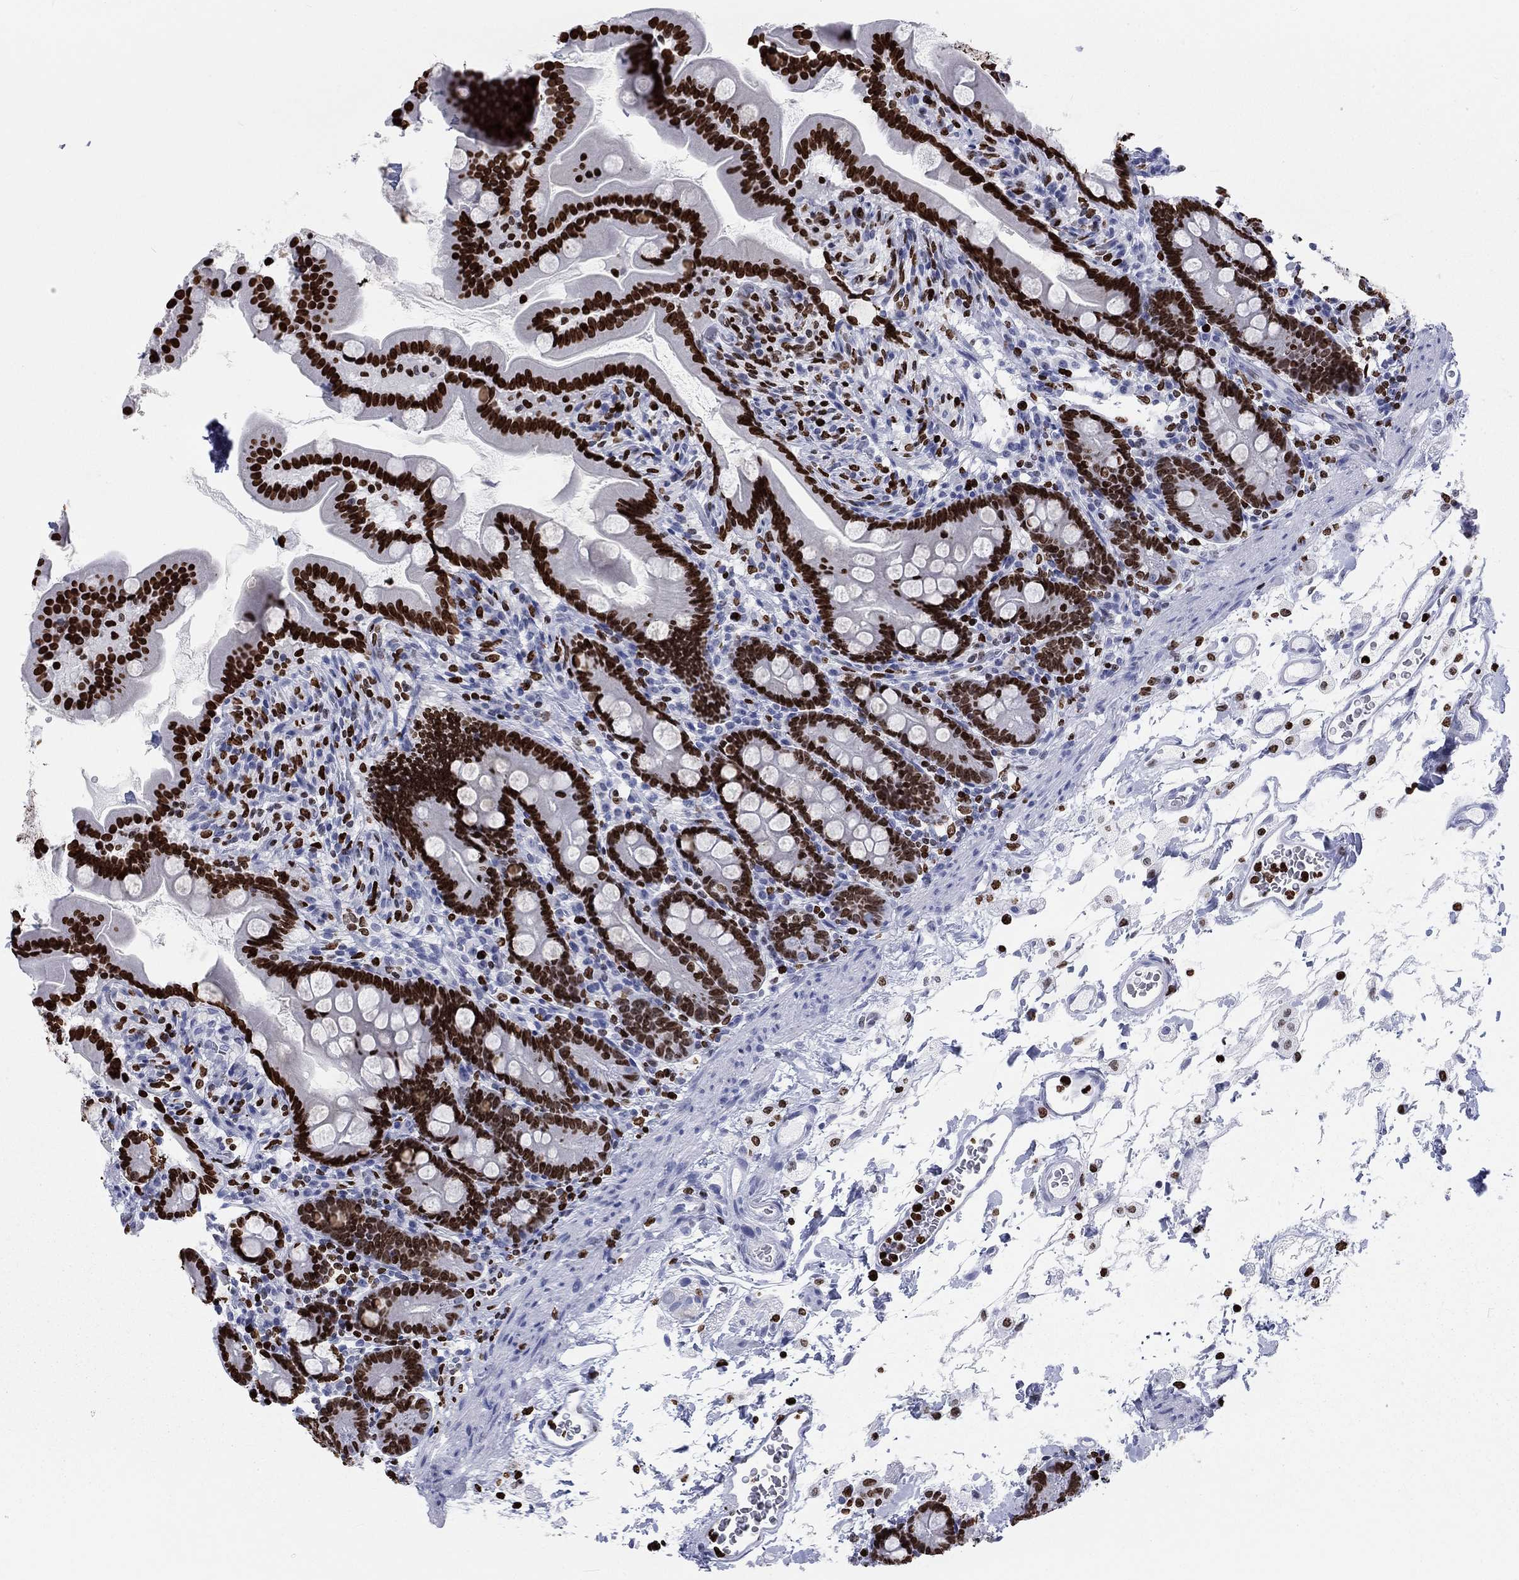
{"staining": {"intensity": "strong", "quantity": ">75%", "location": "nuclear"}, "tissue": "small intestine", "cell_type": "Glandular cells", "image_type": "normal", "snomed": [{"axis": "morphology", "description": "Normal tissue, NOS"}, {"axis": "topography", "description": "Small intestine"}], "caption": "Protein expression analysis of benign small intestine exhibits strong nuclear positivity in approximately >75% of glandular cells.", "gene": "H1", "patient": {"sex": "female", "age": 44}}